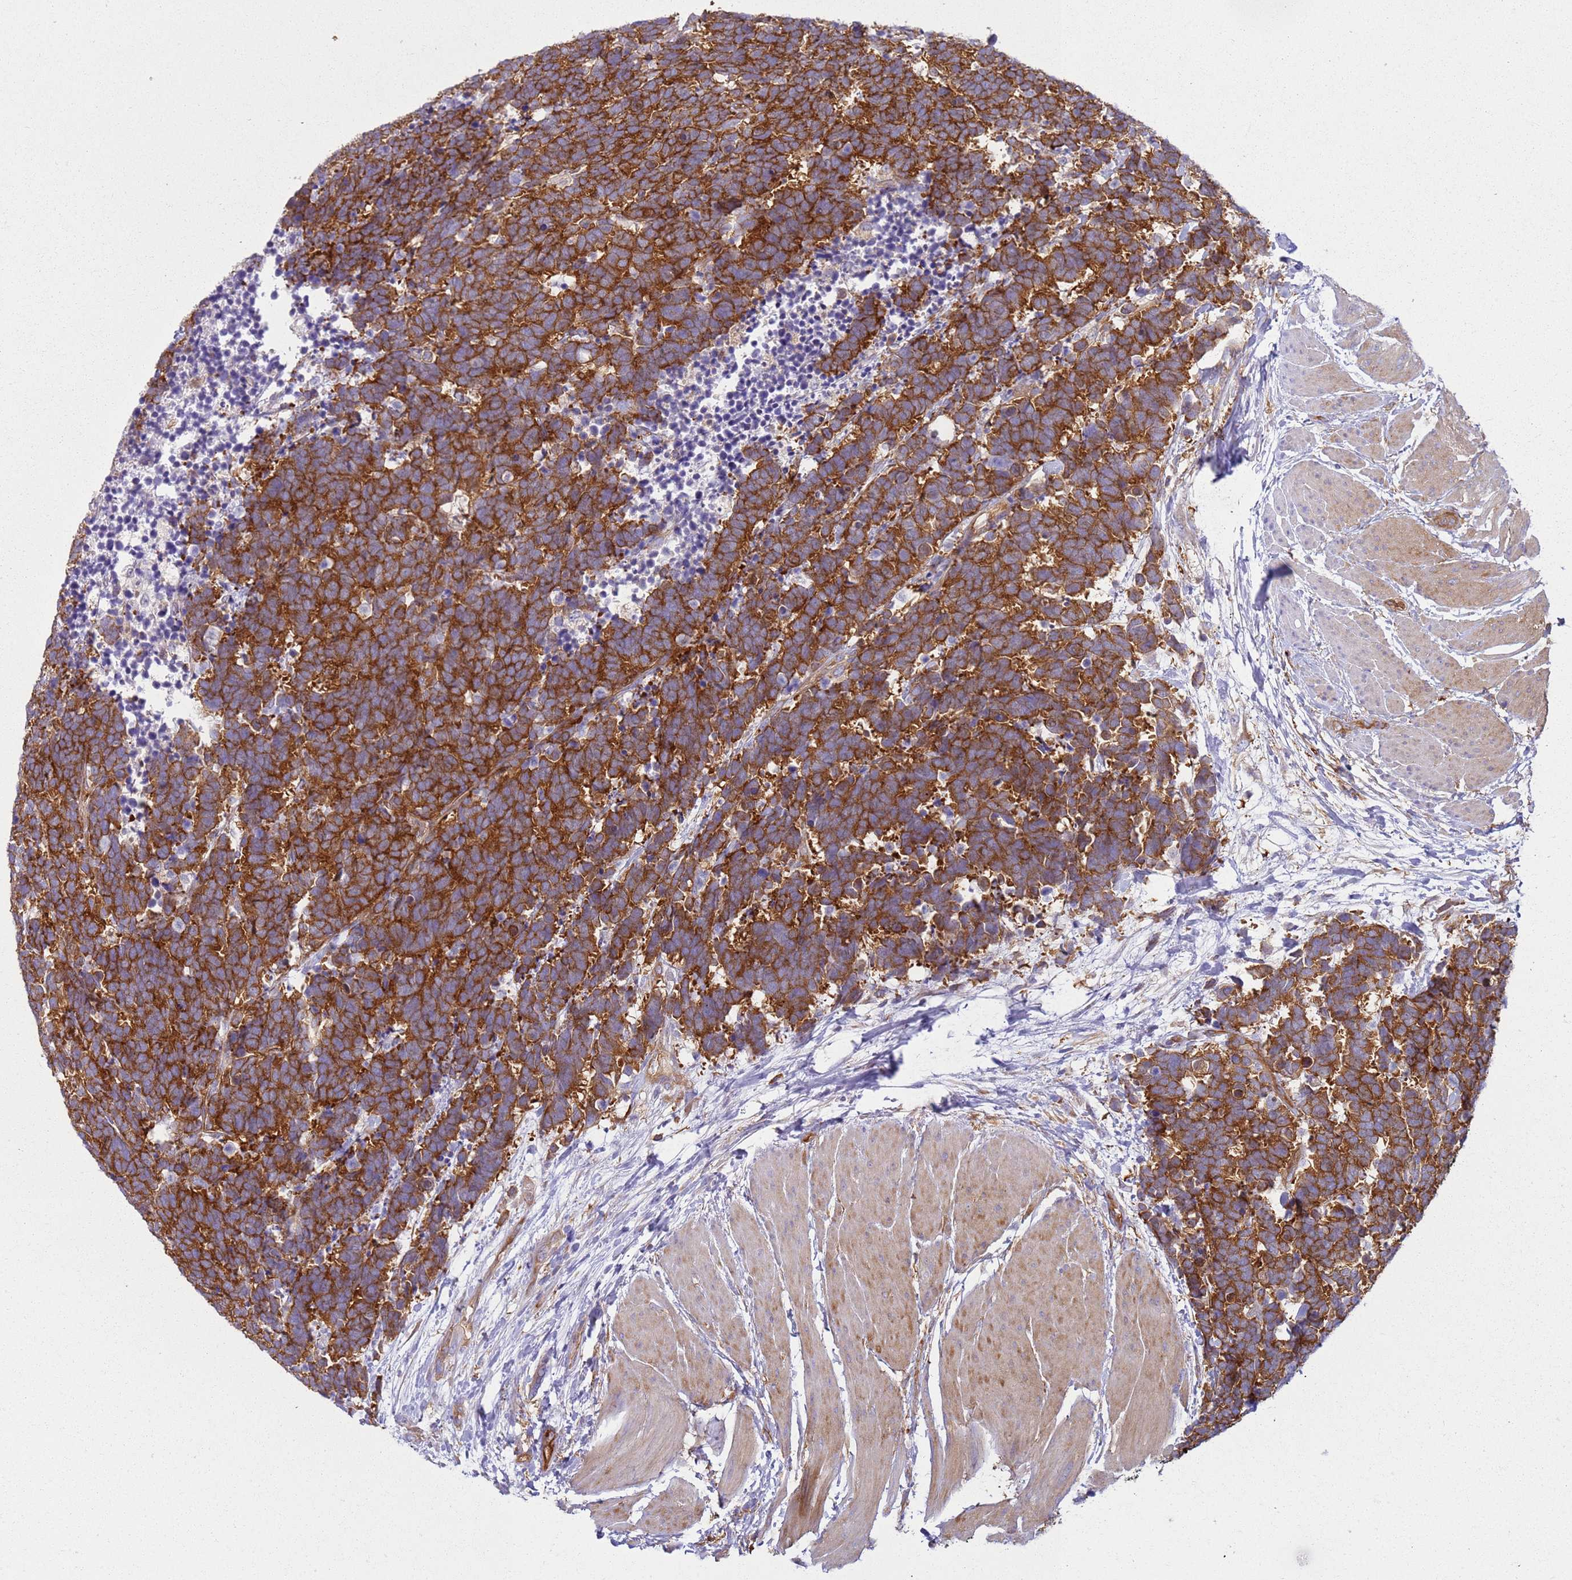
{"staining": {"intensity": "strong", "quantity": ">75%", "location": "cytoplasmic/membranous"}, "tissue": "carcinoid", "cell_type": "Tumor cells", "image_type": "cancer", "snomed": [{"axis": "morphology", "description": "Carcinoma, NOS"}, {"axis": "morphology", "description": "Carcinoid, malignant, NOS"}, {"axis": "topography", "description": "Urinary bladder"}], "caption": "Carcinoid stained with DAB immunohistochemistry shows high levels of strong cytoplasmic/membranous expression in about >75% of tumor cells.", "gene": "SNX21", "patient": {"sex": "male", "age": 57}}